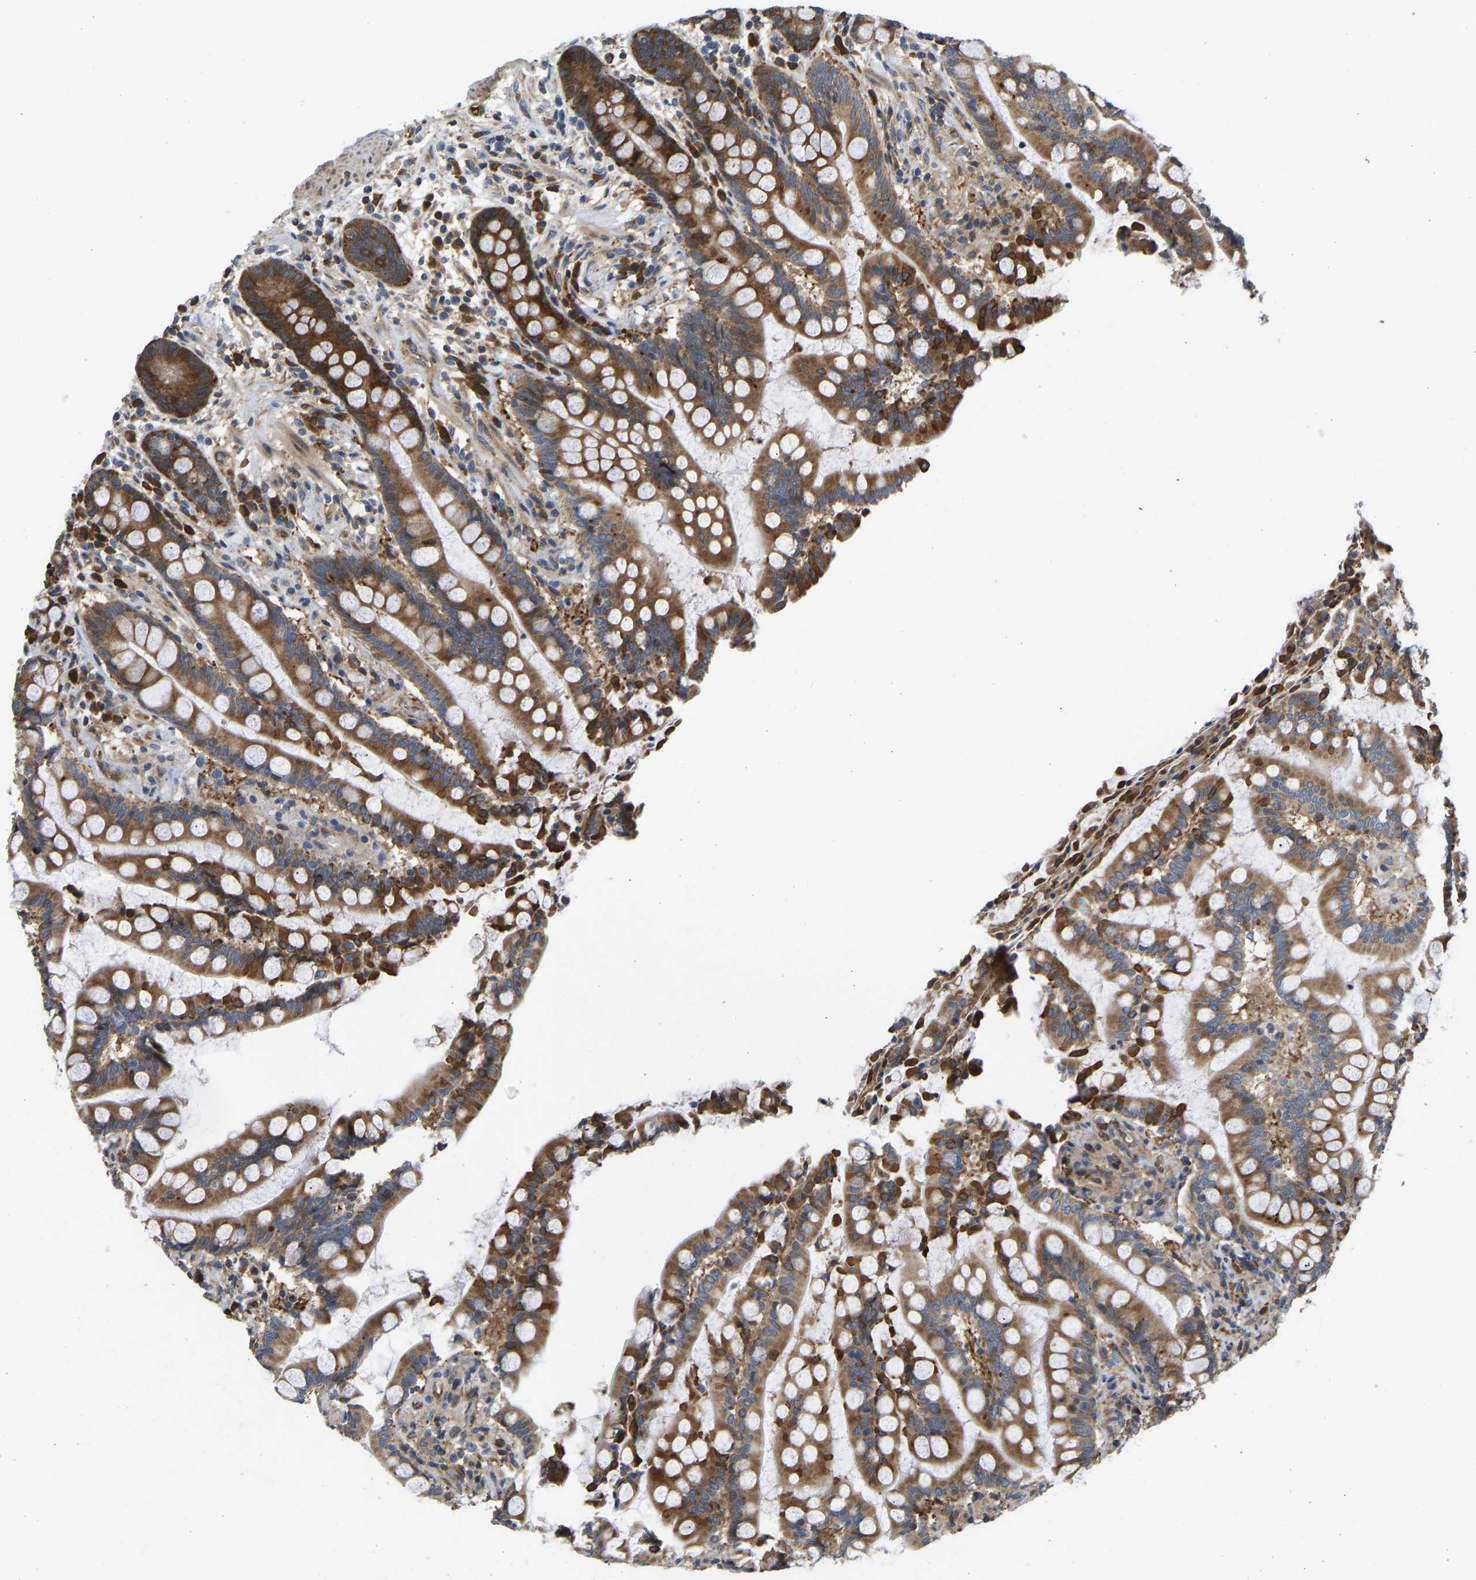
{"staining": {"intensity": "strong", "quantity": ">75%", "location": "cytoplasmic/membranous"}, "tissue": "colon", "cell_type": "Endothelial cells", "image_type": "normal", "snomed": [{"axis": "morphology", "description": "Normal tissue, NOS"}, {"axis": "topography", "description": "Colon"}], "caption": "Immunohistochemical staining of benign human colon shows >75% levels of strong cytoplasmic/membranous protein positivity in approximately >75% of endothelial cells.", "gene": "RASGRF2", "patient": {"sex": "male", "age": 73}}